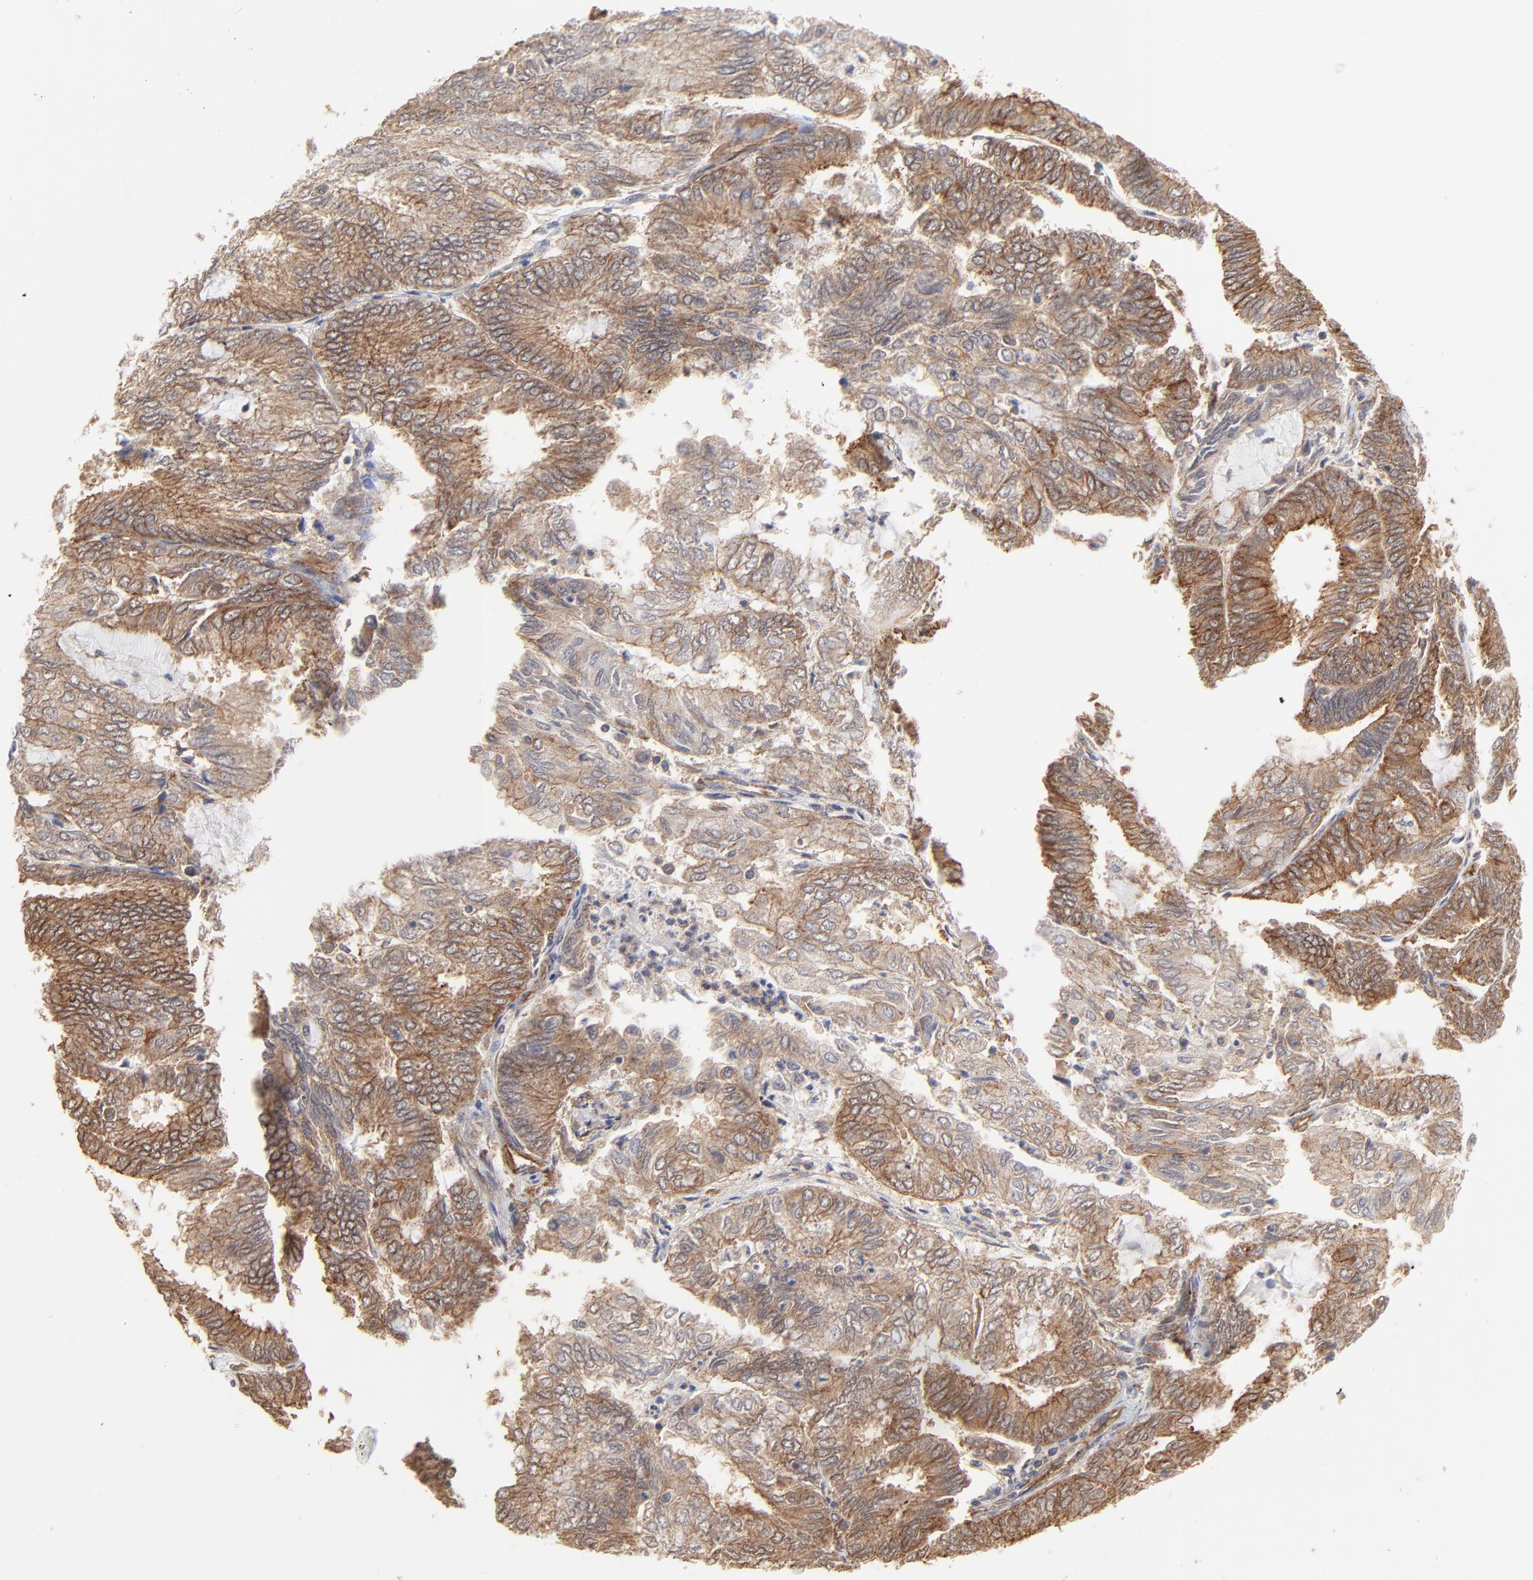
{"staining": {"intensity": "moderate", "quantity": "25%-75%", "location": "cytoplasmic/membranous"}, "tissue": "endometrial cancer", "cell_type": "Tumor cells", "image_type": "cancer", "snomed": [{"axis": "morphology", "description": "Adenocarcinoma, NOS"}, {"axis": "topography", "description": "Endometrium"}], "caption": "A high-resolution histopathology image shows immunohistochemistry (IHC) staining of adenocarcinoma (endometrial), which exhibits moderate cytoplasmic/membranous expression in approximately 25%-75% of tumor cells.", "gene": "ARMT1", "patient": {"sex": "female", "age": 59}}